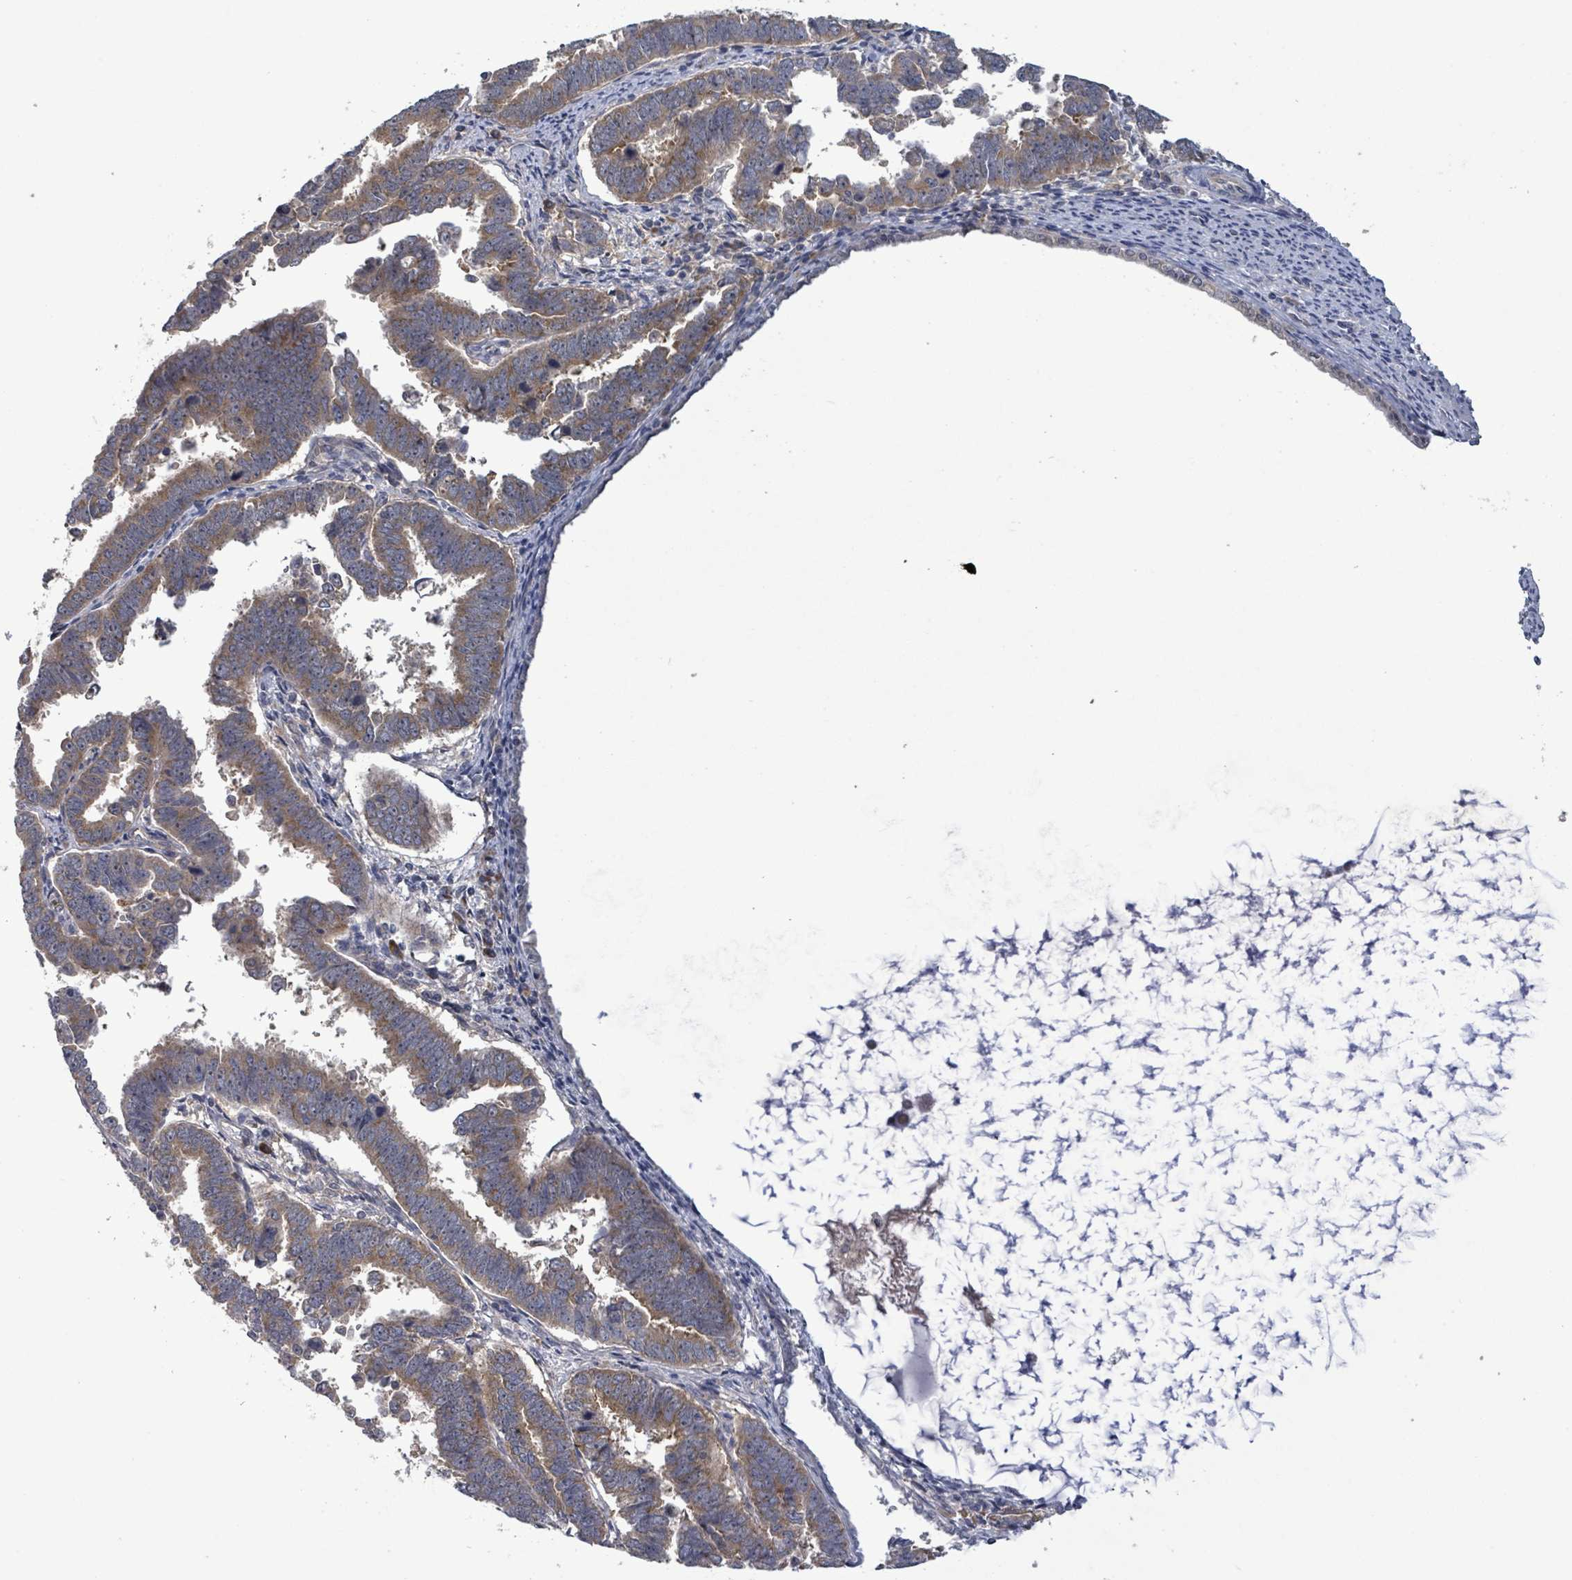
{"staining": {"intensity": "moderate", "quantity": ">75%", "location": "cytoplasmic/membranous"}, "tissue": "endometrial cancer", "cell_type": "Tumor cells", "image_type": "cancer", "snomed": [{"axis": "morphology", "description": "Adenocarcinoma, NOS"}, {"axis": "topography", "description": "Endometrium"}], "caption": "About >75% of tumor cells in endometrial cancer (adenocarcinoma) demonstrate moderate cytoplasmic/membranous protein positivity as visualized by brown immunohistochemical staining.", "gene": "SERPINE3", "patient": {"sex": "female", "age": 75}}